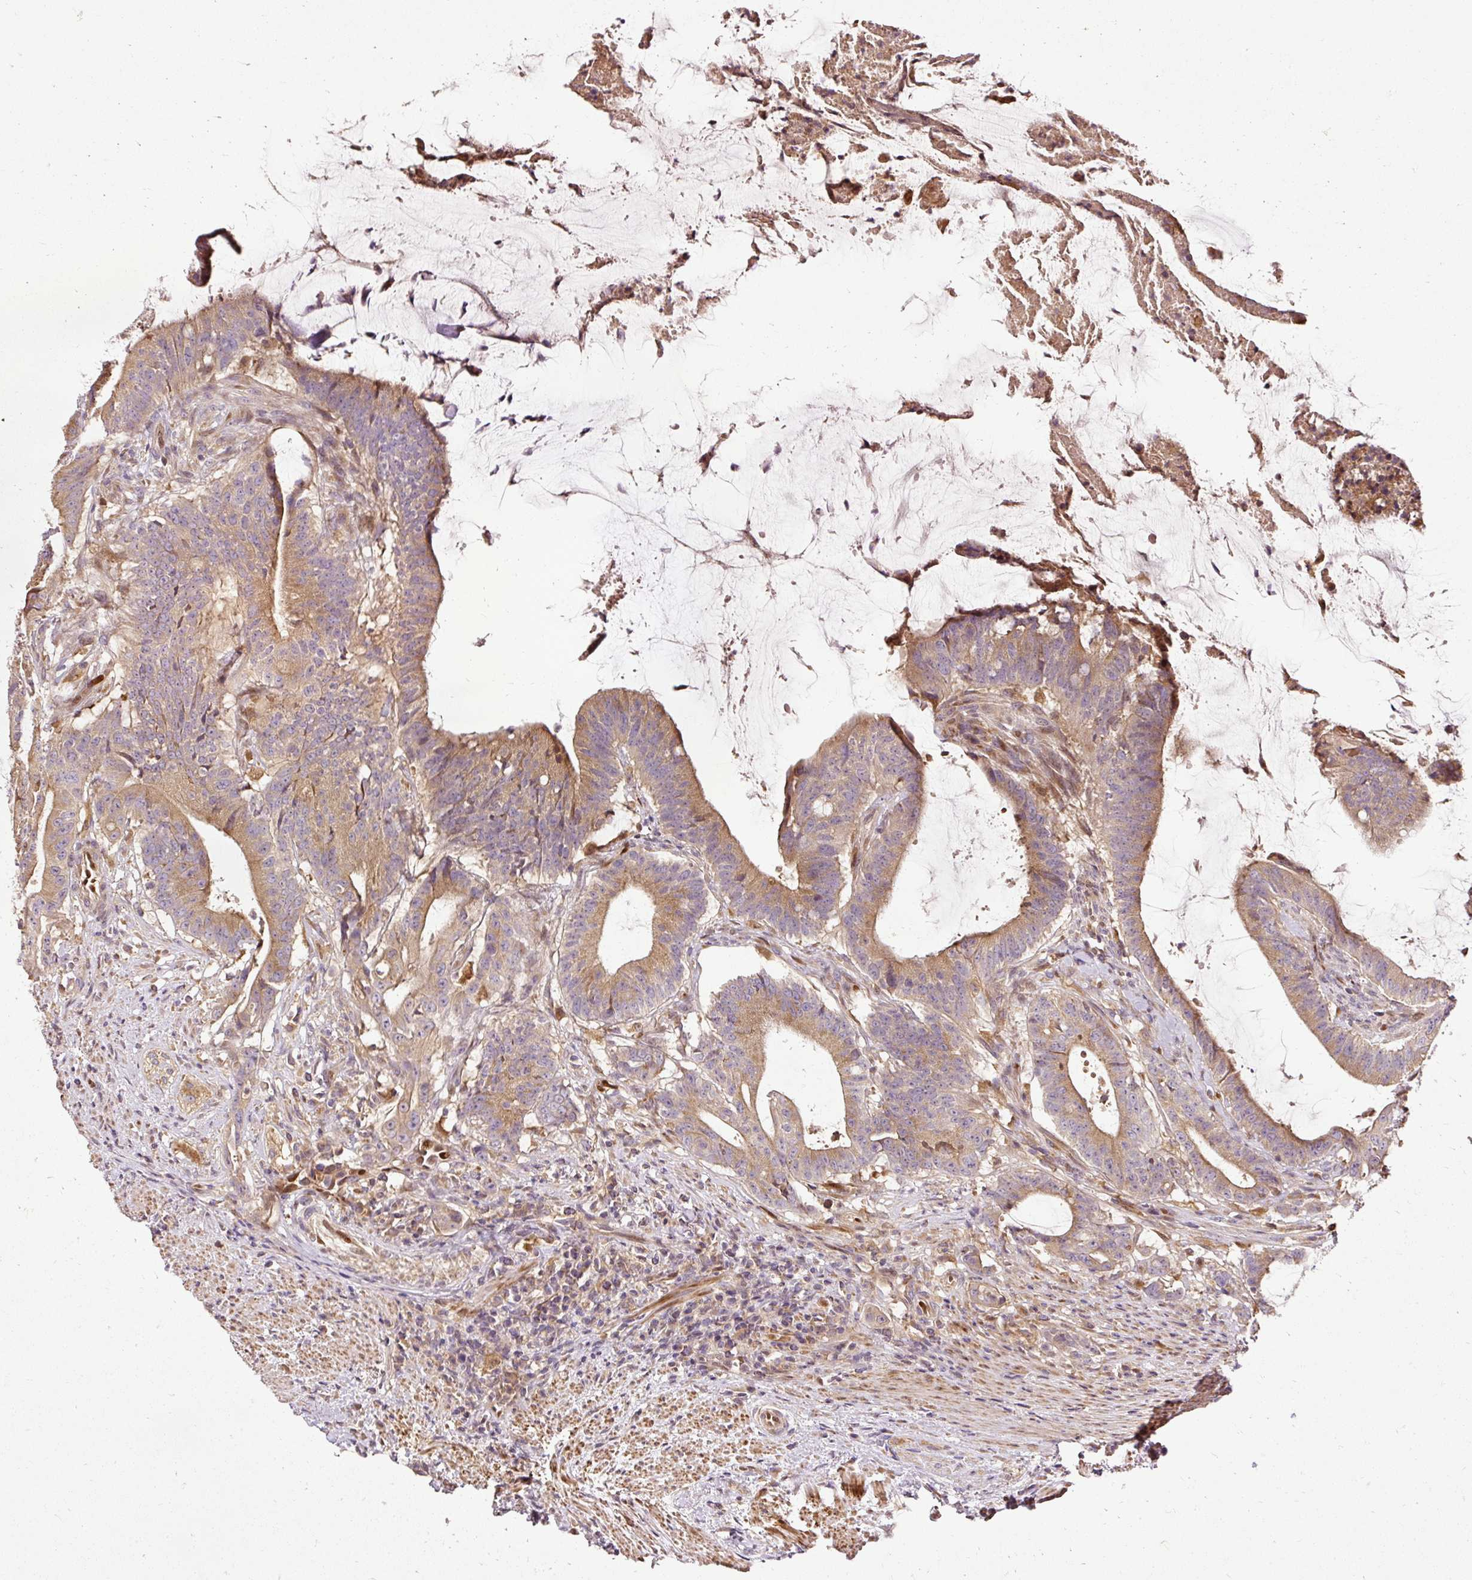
{"staining": {"intensity": "moderate", "quantity": ">75%", "location": "cytoplasmic/membranous"}, "tissue": "colorectal cancer", "cell_type": "Tumor cells", "image_type": "cancer", "snomed": [{"axis": "morphology", "description": "Adenocarcinoma, NOS"}, {"axis": "topography", "description": "Colon"}], "caption": "Moderate cytoplasmic/membranous expression is present in about >75% of tumor cells in colorectal adenocarcinoma. Immunohistochemistry (ihc) stains the protein in brown and the nuclei are stained blue.", "gene": "NAPA", "patient": {"sex": "female", "age": 43}}